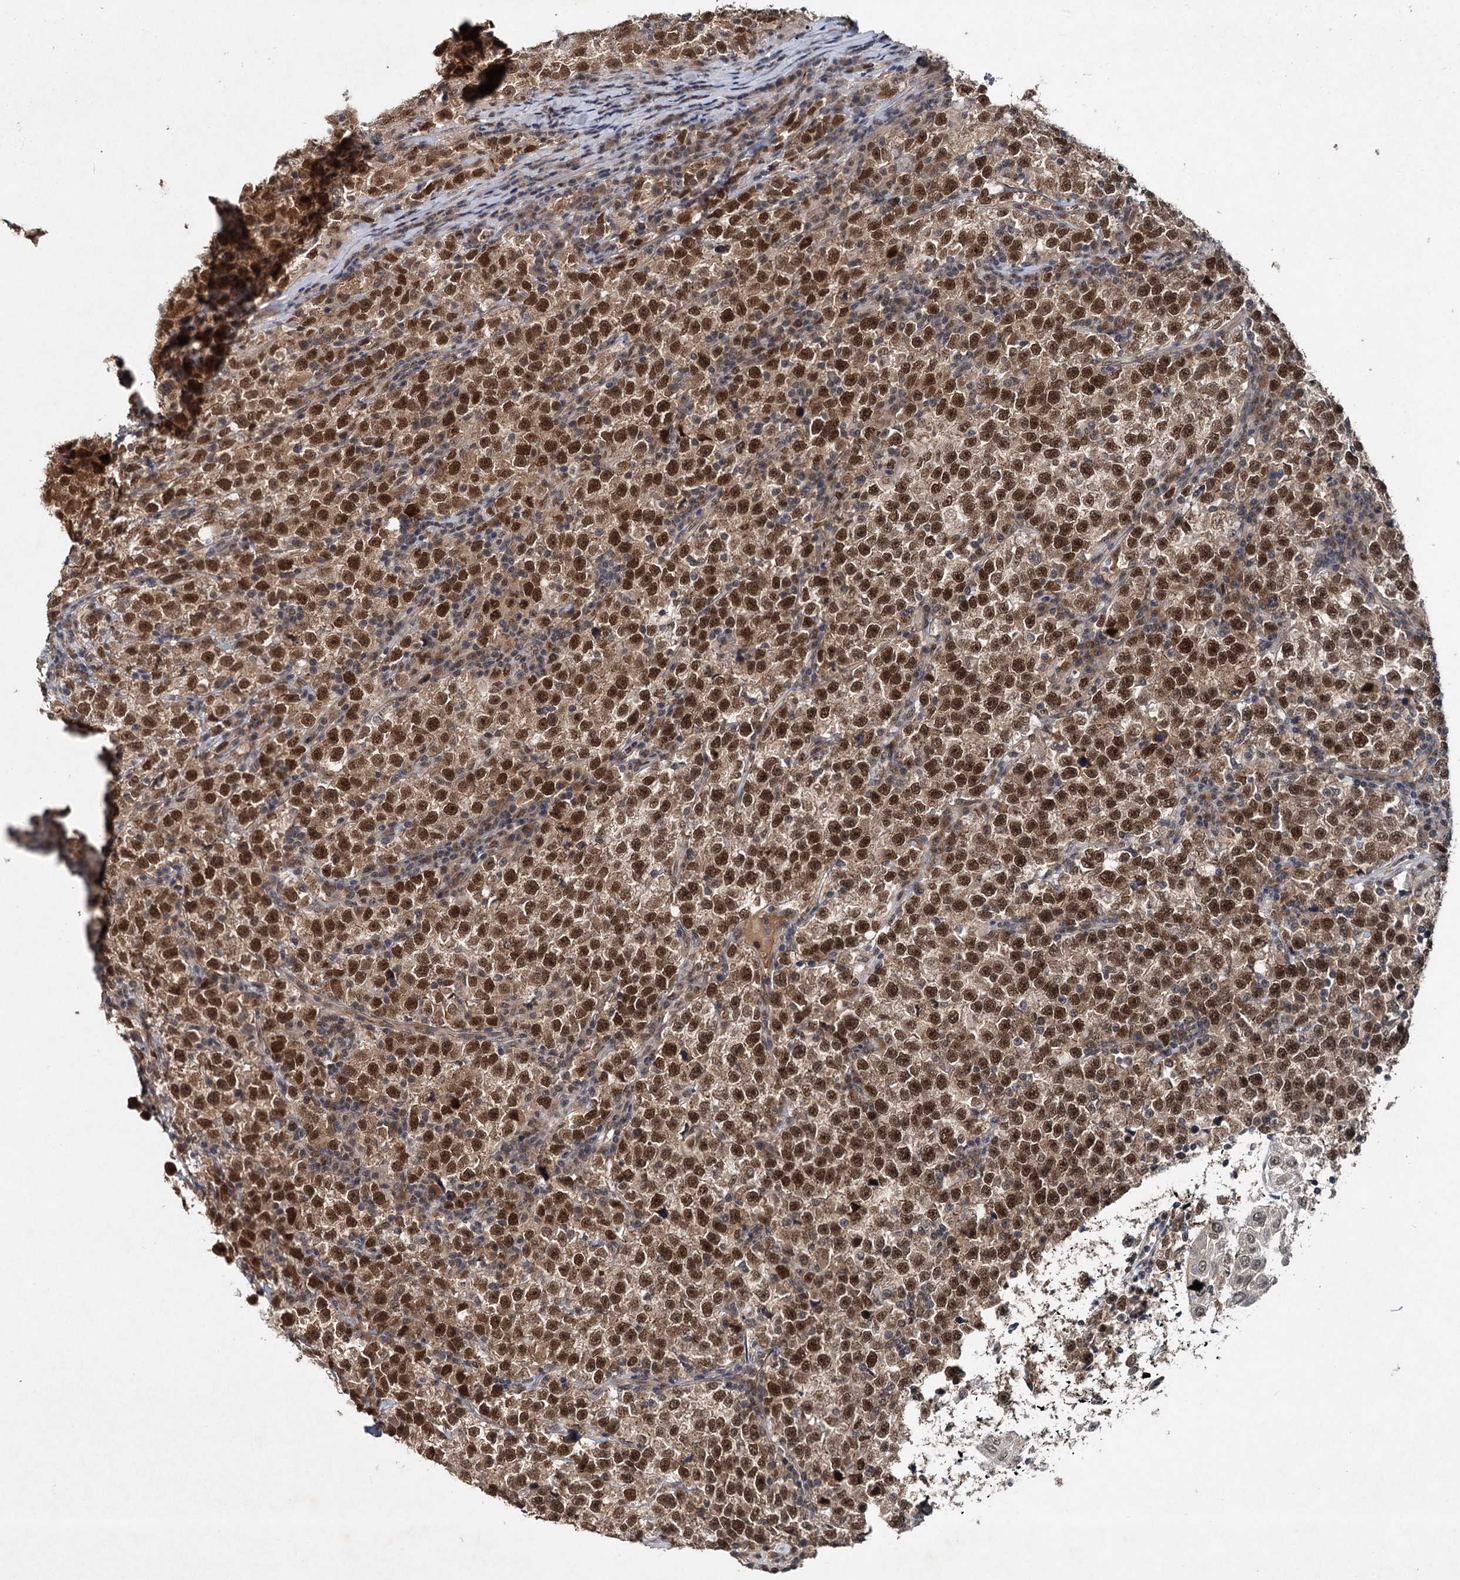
{"staining": {"intensity": "strong", "quantity": ">75%", "location": "nuclear"}, "tissue": "testis cancer", "cell_type": "Tumor cells", "image_type": "cancer", "snomed": [{"axis": "morphology", "description": "Normal tissue, NOS"}, {"axis": "morphology", "description": "Seminoma, NOS"}, {"axis": "topography", "description": "Testis"}], "caption": "Immunohistochemical staining of testis cancer (seminoma) displays high levels of strong nuclear staining in approximately >75% of tumor cells.", "gene": "RITA1", "patient": {"sex": "male", "age": 43}}